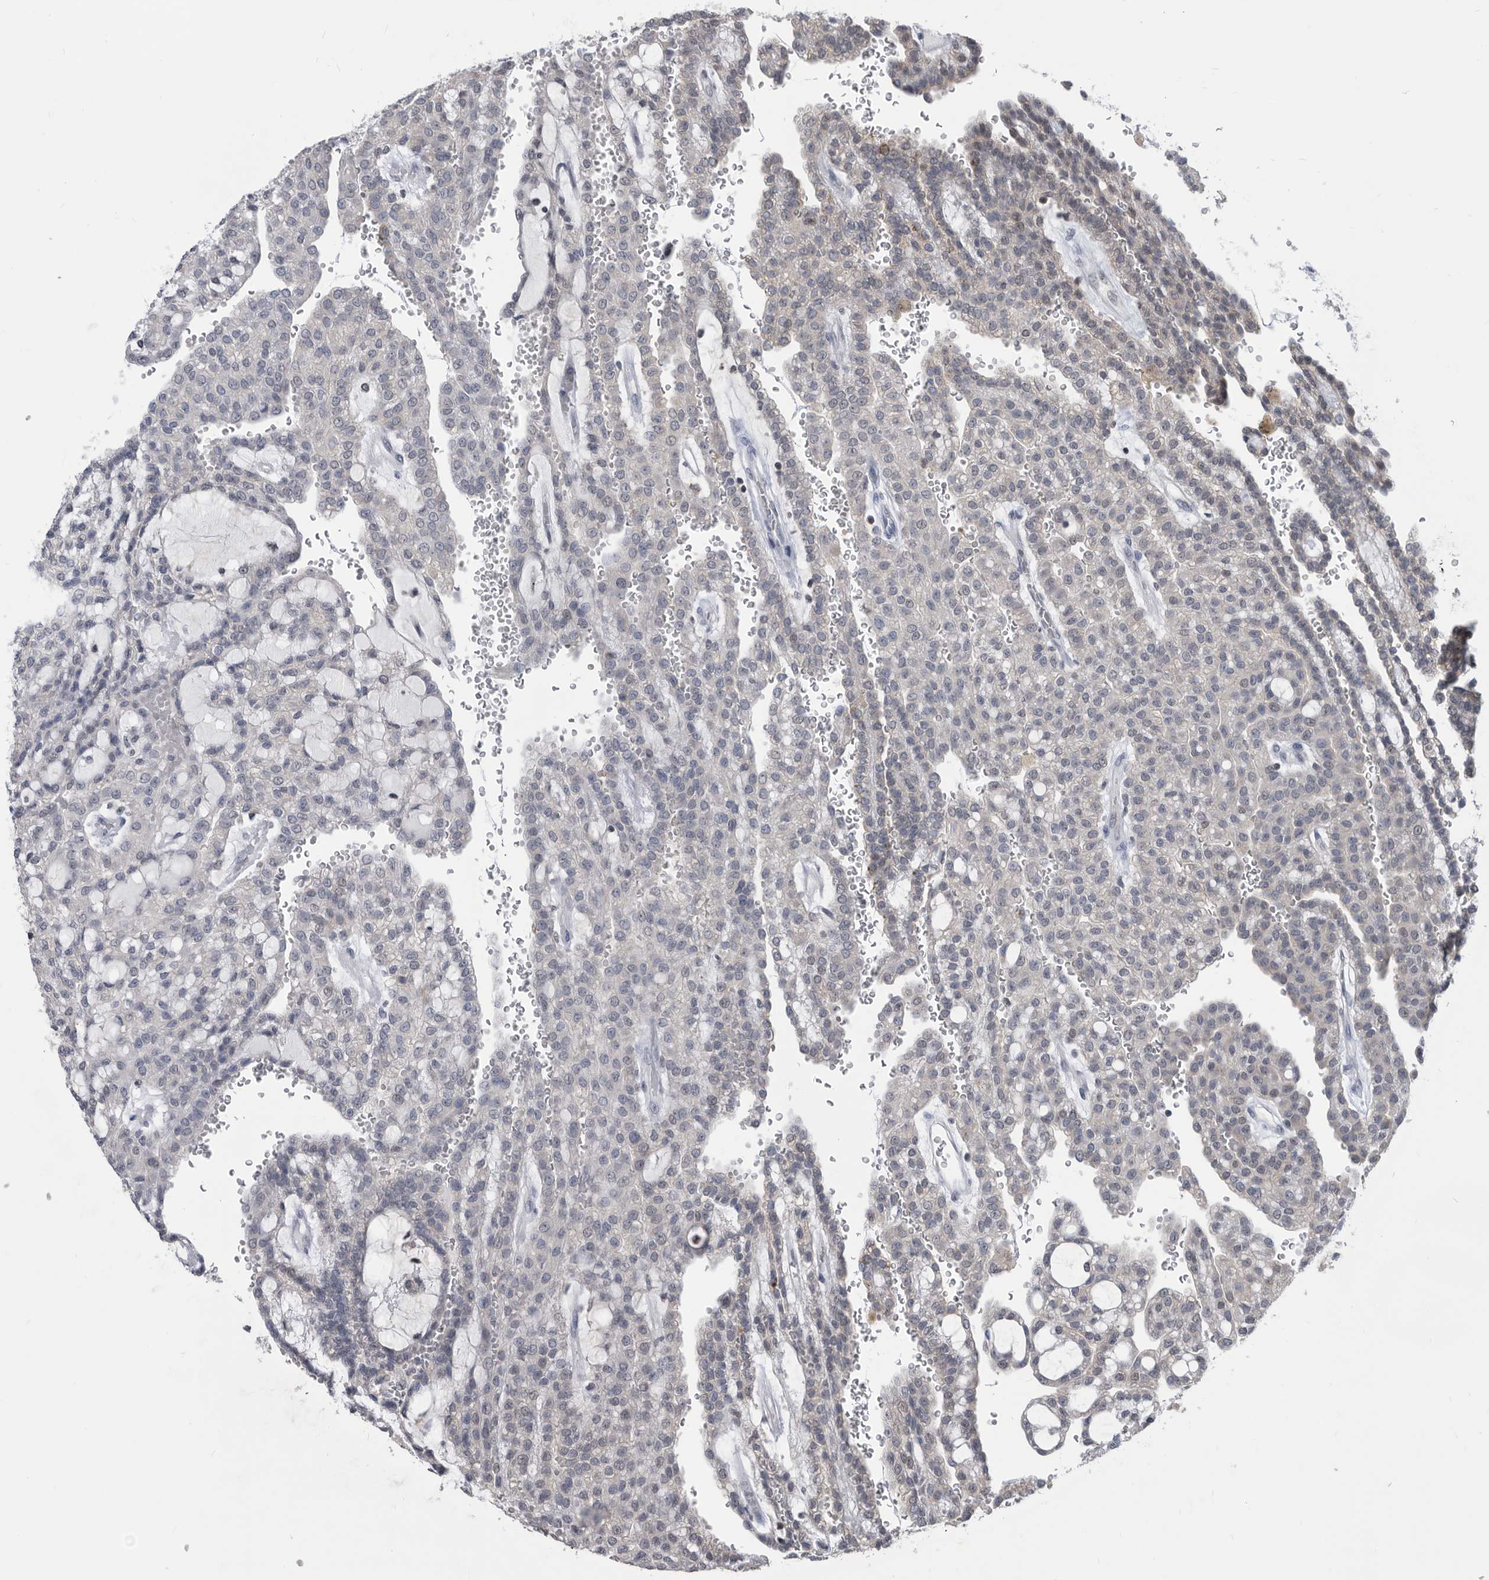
{"staining": {"intensity": "negative", "quantity": "none", "location": "none"}, "tissue": "renal cancer", "cell_type": "Tumor cells", "image_type": "cancer", "snomed": [{"axis": "morphology", "description": "Adenocarcinoma, NOS"}, {"axis": "topography", "description": "Kidney"}], "caption": "This is an immunohistochemistry photomicrograph of human adenocarcinoma (renal). There is no staining in tumor cells.", "gene": "TSTD1", "patient": {"sex": "male", "age": 63}}